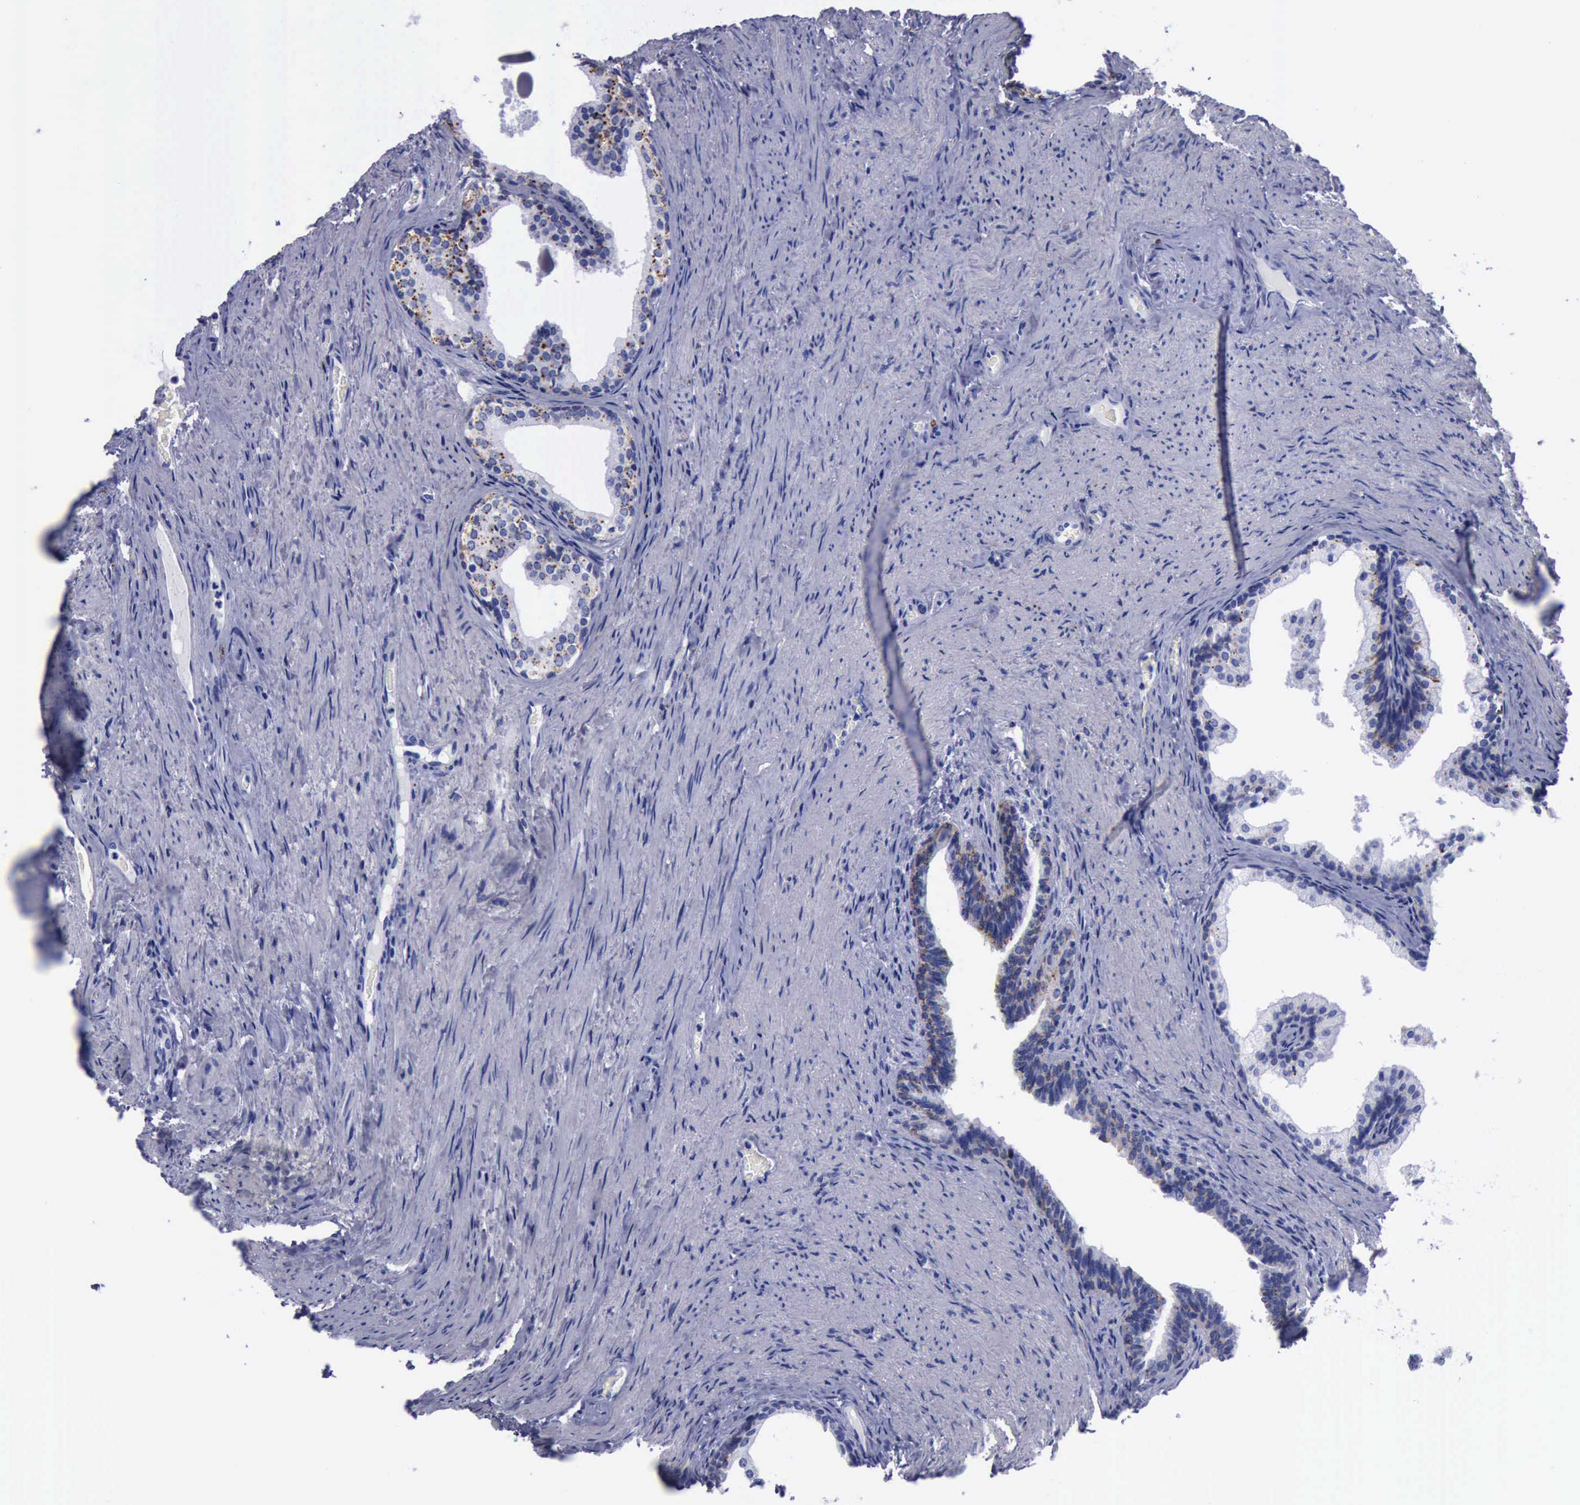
{"staining": {"intensity": "weak", "quantity": "<25%", "location": "cytoplasmic/membranous"}, "tissue": "prostate cancer", "cell_type": "Tumor cells", "image_type": "cancer", "snomed": [{"axis": "morphology", "description": "Adenocarcinoma, Medium grade"}, {"axis": "topography", "description": "Prostate"}], "caption": "IHC histopathology image of neoplastic tissue: medium-grade adenocarcinoma (prostate) stained with DAB (3,3'-diaminobenzidine) displays no significant protein expression in tumor cells.", "gene": "CTSD", "patient": {"sex": "male", "age": 60}}